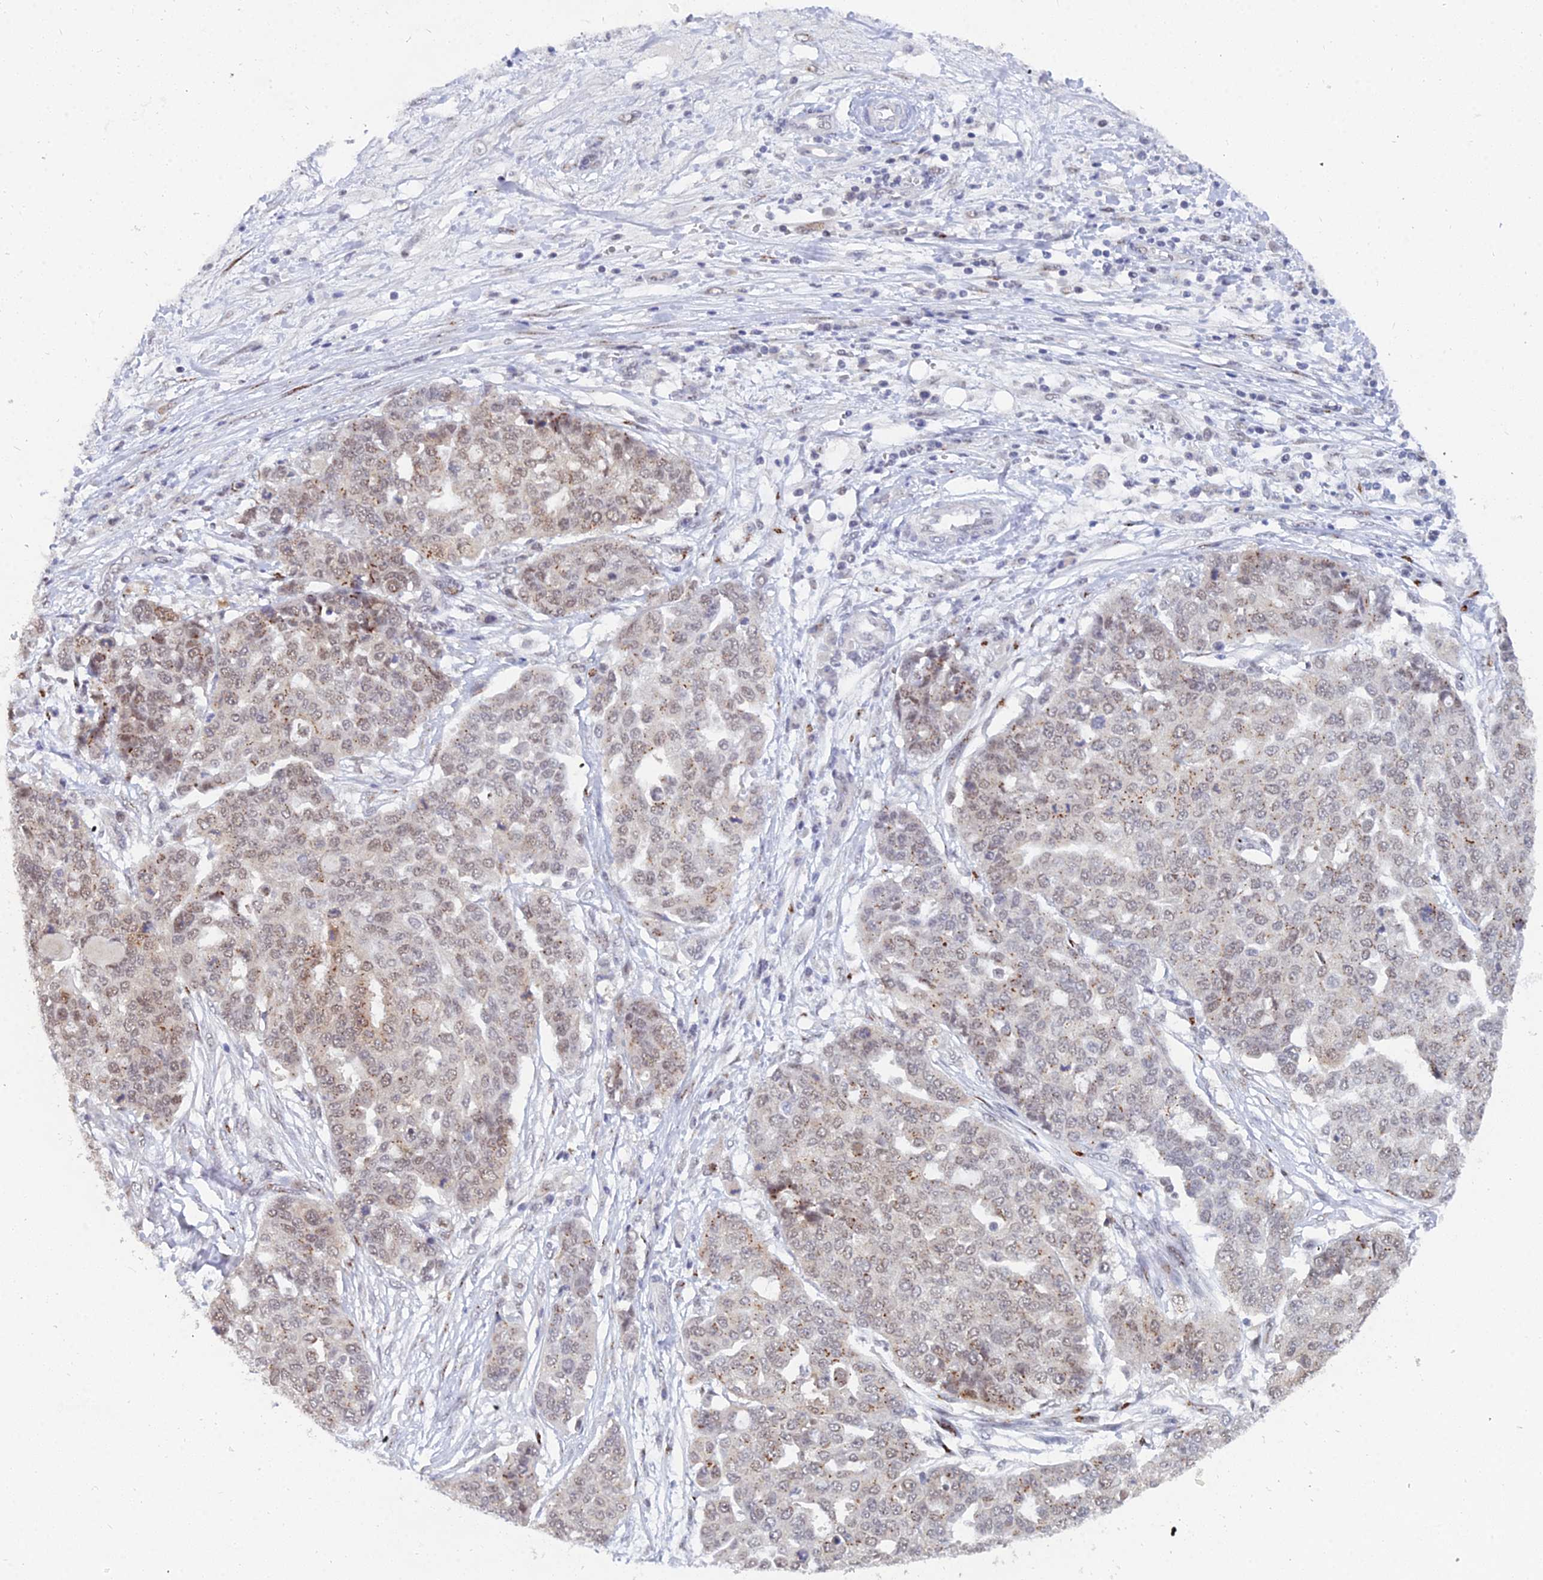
{"staining": {"intensity": "weak", "quantity": "25%-75%", "location": "cytoplasmic/membranous,nuclear"}, "tissue": "ovarian cancer", "cell_type": "Tumor cells", "image_type": "cancer", "snomed": [{"axis": "morphology", "description": "Cystadenocarcinoma, serous, NOS"}, {"axis": "topography", "description": "Soft tissue"}, {"axis": "topography", "description": "Ovary"}], "caption": "Tumor cells show weak cytoplasmic/membranous and nuclear staining in approximately 25%-75% of cells in ovarian cancer (serous cystadenocarcinoma).", "gene": "THOC3", "patient": {"sex": "female", "age": 57}}